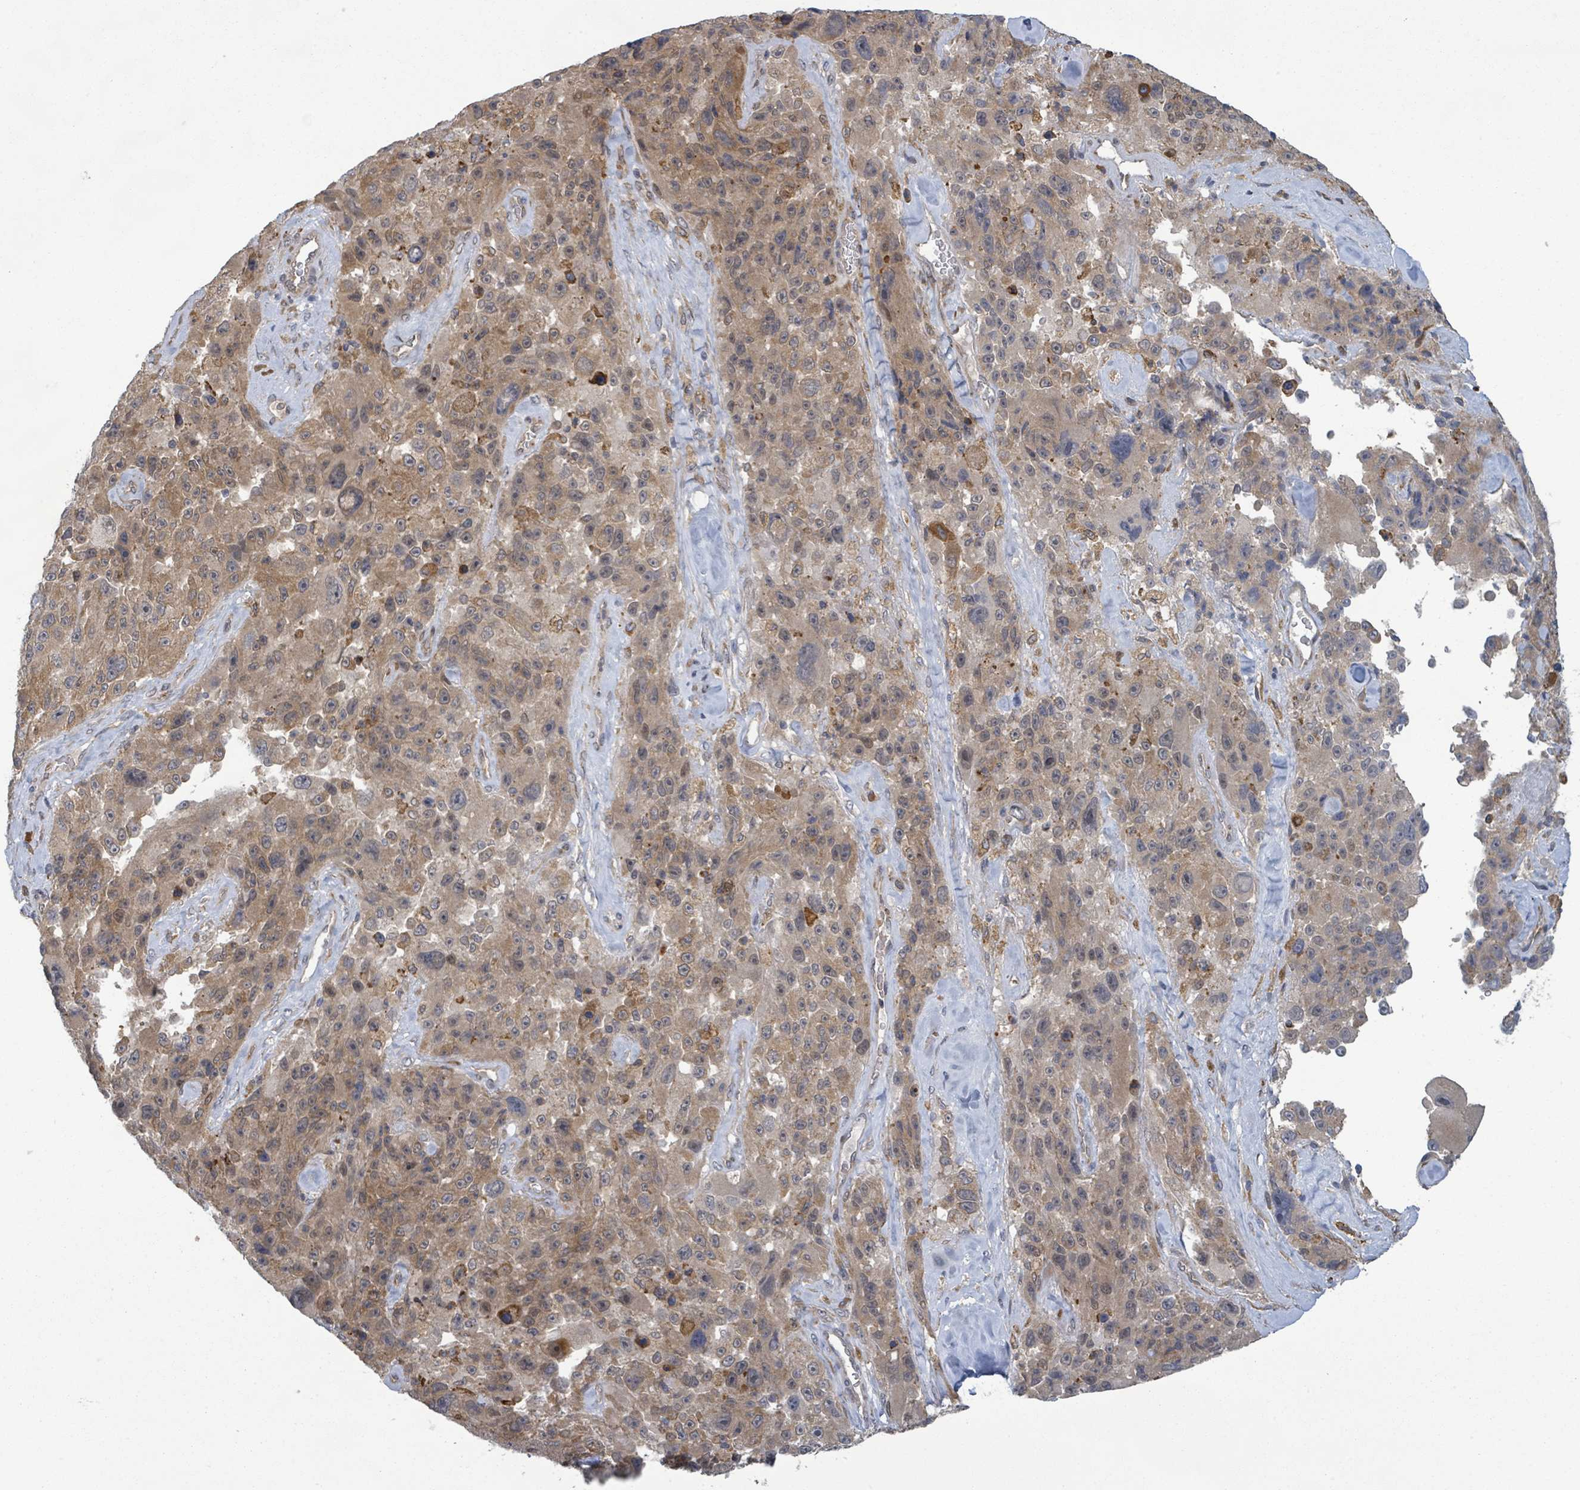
{"staining": {"intensity": "weak", "quantity": "25%-75%", "location": "cytoplasmic/membranous"}, "tissue": "melanoma", "cell_type": "Tumor cells", "image_type": "cancer", "snomed": [{"axis": "morphology", "description": "Malignant melanoma, Metastatic site"}, {"axis": "topography", "description": "Lymph node"}], "caption": "Human melanoma stained for a protein (brown) shows weak cytoplasmic/membranous positive expression in about 25%-75% of tumor cells.", "gene": "SHROOM2", "patient": {"sex": "male", "age": 62}}